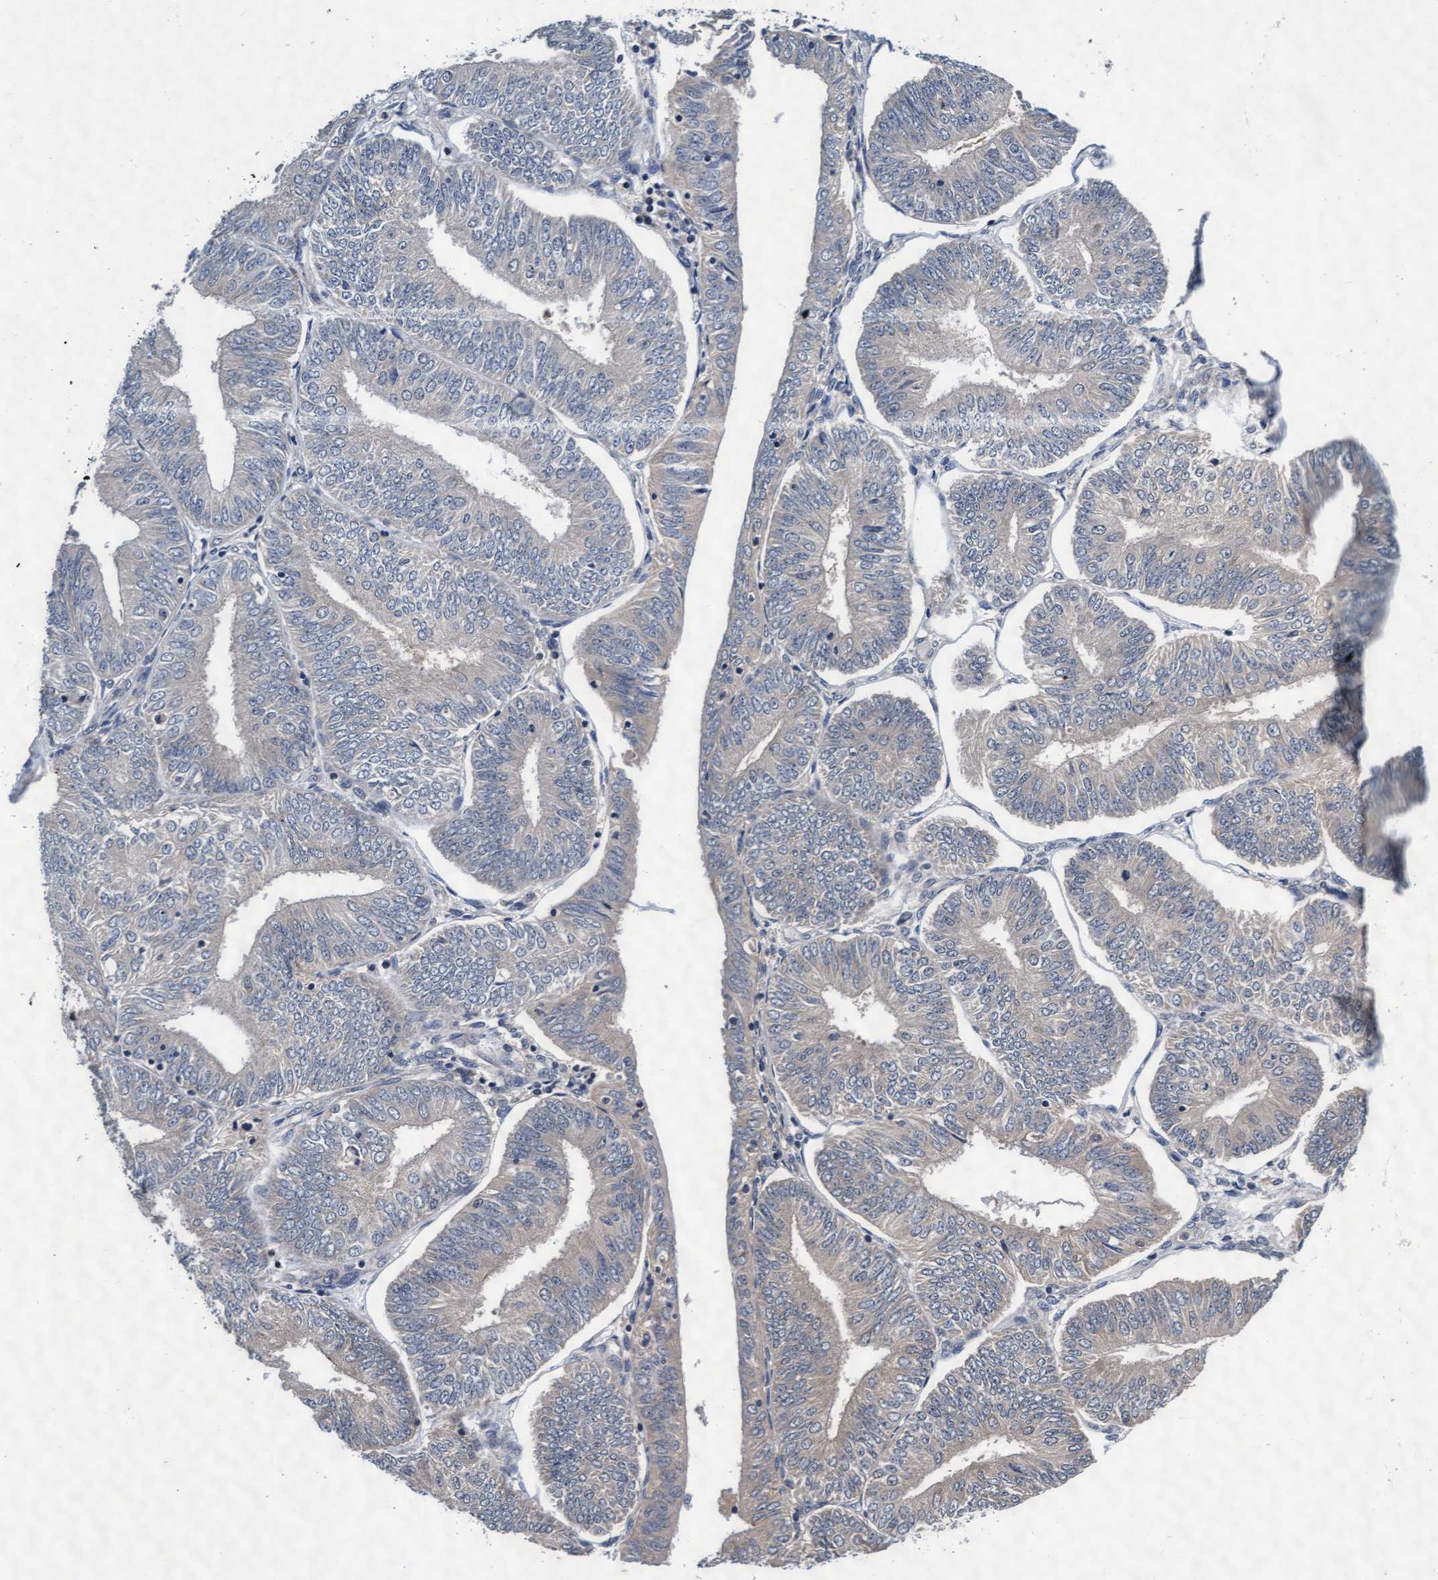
{"staining": {"intensity": "weak", "quantity": "25%-75%", "location": "cytoplasmic/membranous"}, "tissue": "endometrial cancer", "cell_type": "Tumor cells", "image_type": "cancer", "snomed": [{"axis": "morphology", "description": "Adenocarcinoma, NOS"}, {"axis": "topography", "description": "Endometrium"}], "caption": "There is low levels of weak cytoplasmic/membranous staining in tumor cells of endometrial adenocarcinoma, as demonstrated by immunohistochemical staining (brown color).", "gene": "EFCAB13", "patient": {"sex": "female", "age": 58}}